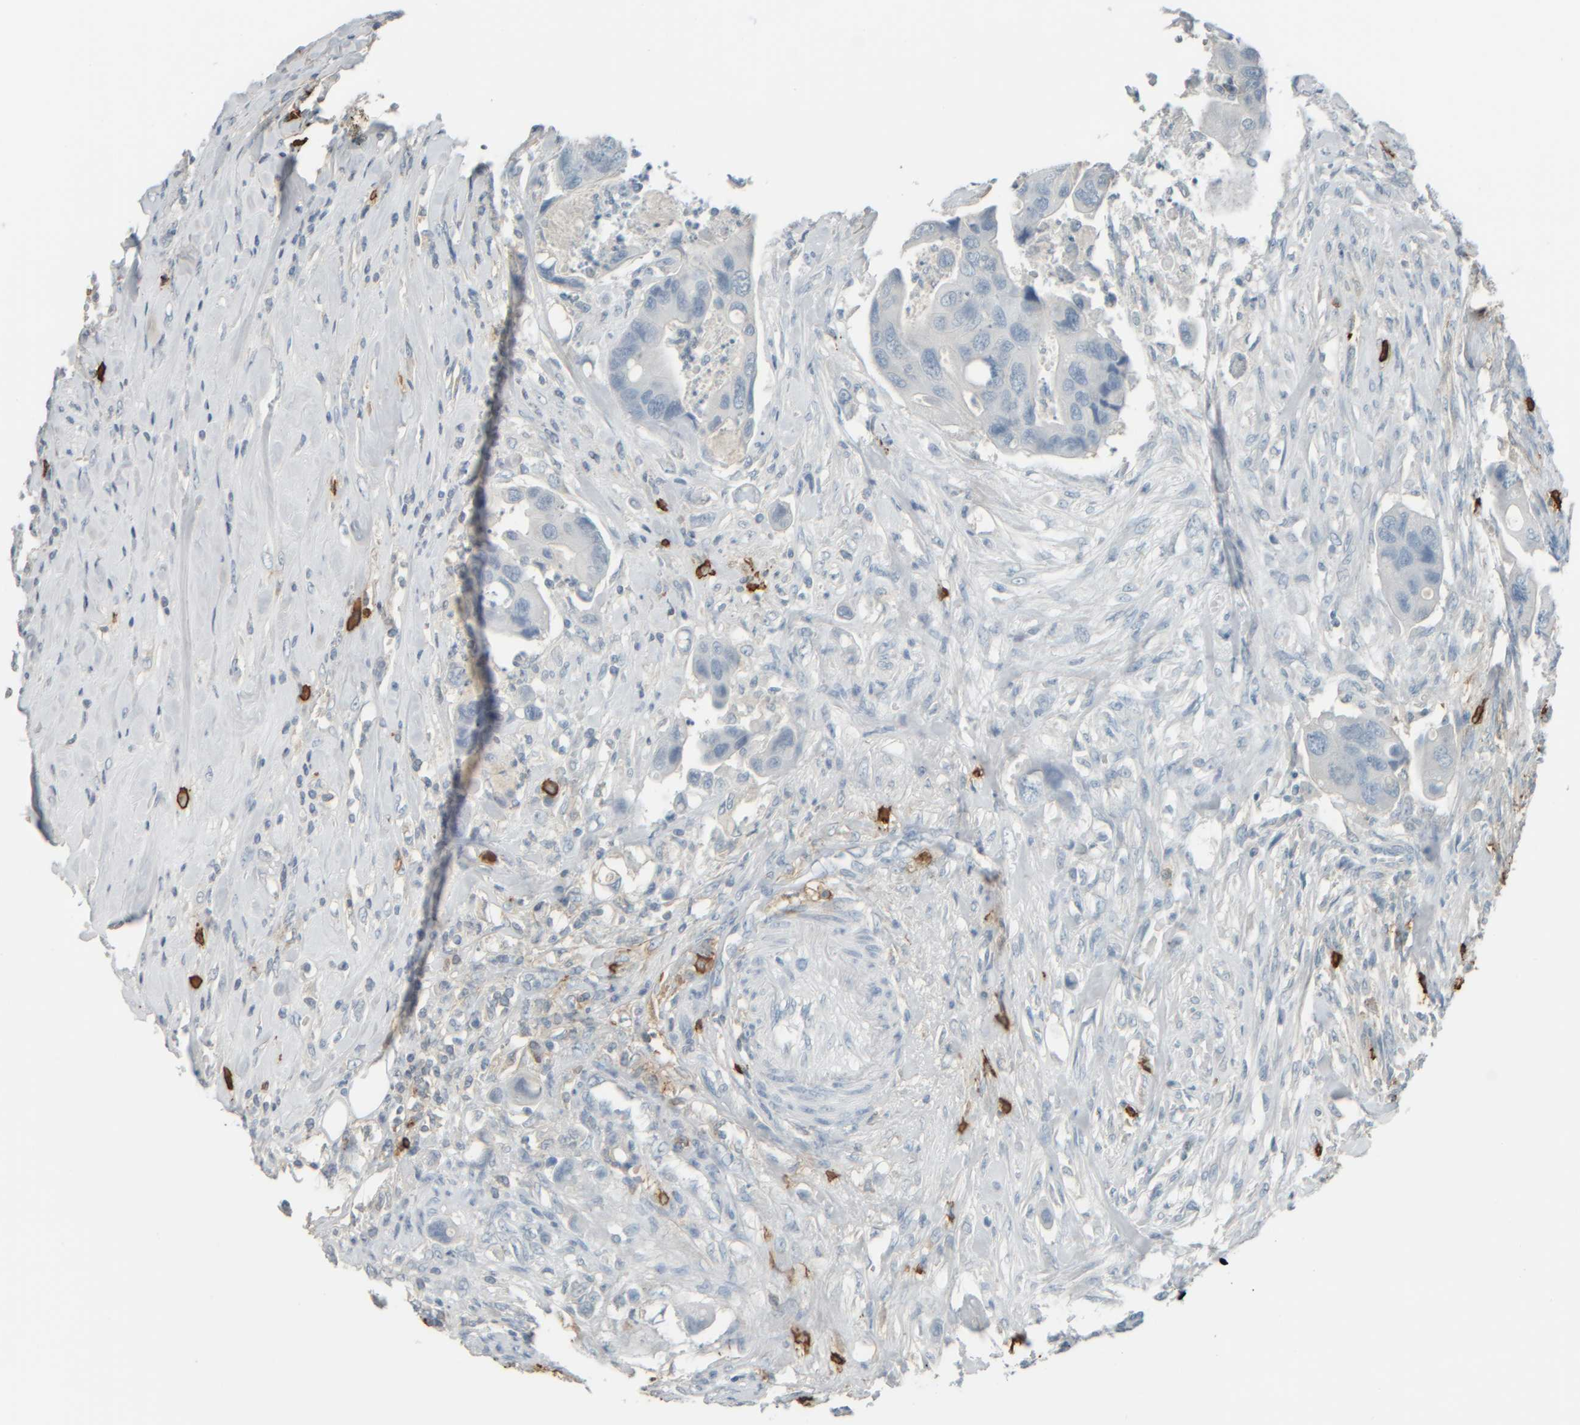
{"staining": {"intensity": "negative", "quantity": "none", "location": "none"}, "tissue": "colorectal cancer", "cell_type": "Tumor cells", "image_type": "cancer", "snomed": [{"axis": "morphology", "description": "Adenocarcinoma, NOS"}, {"axis": "topography", "description": "Rectum"}], "caption": "Immunohistochemical staining of human adenocarcinoma (colorectal) demonstrates no significant staining in tumor cells.", "gene": "TPSAB1", "patient": {"sex": "female", "age": 57}}